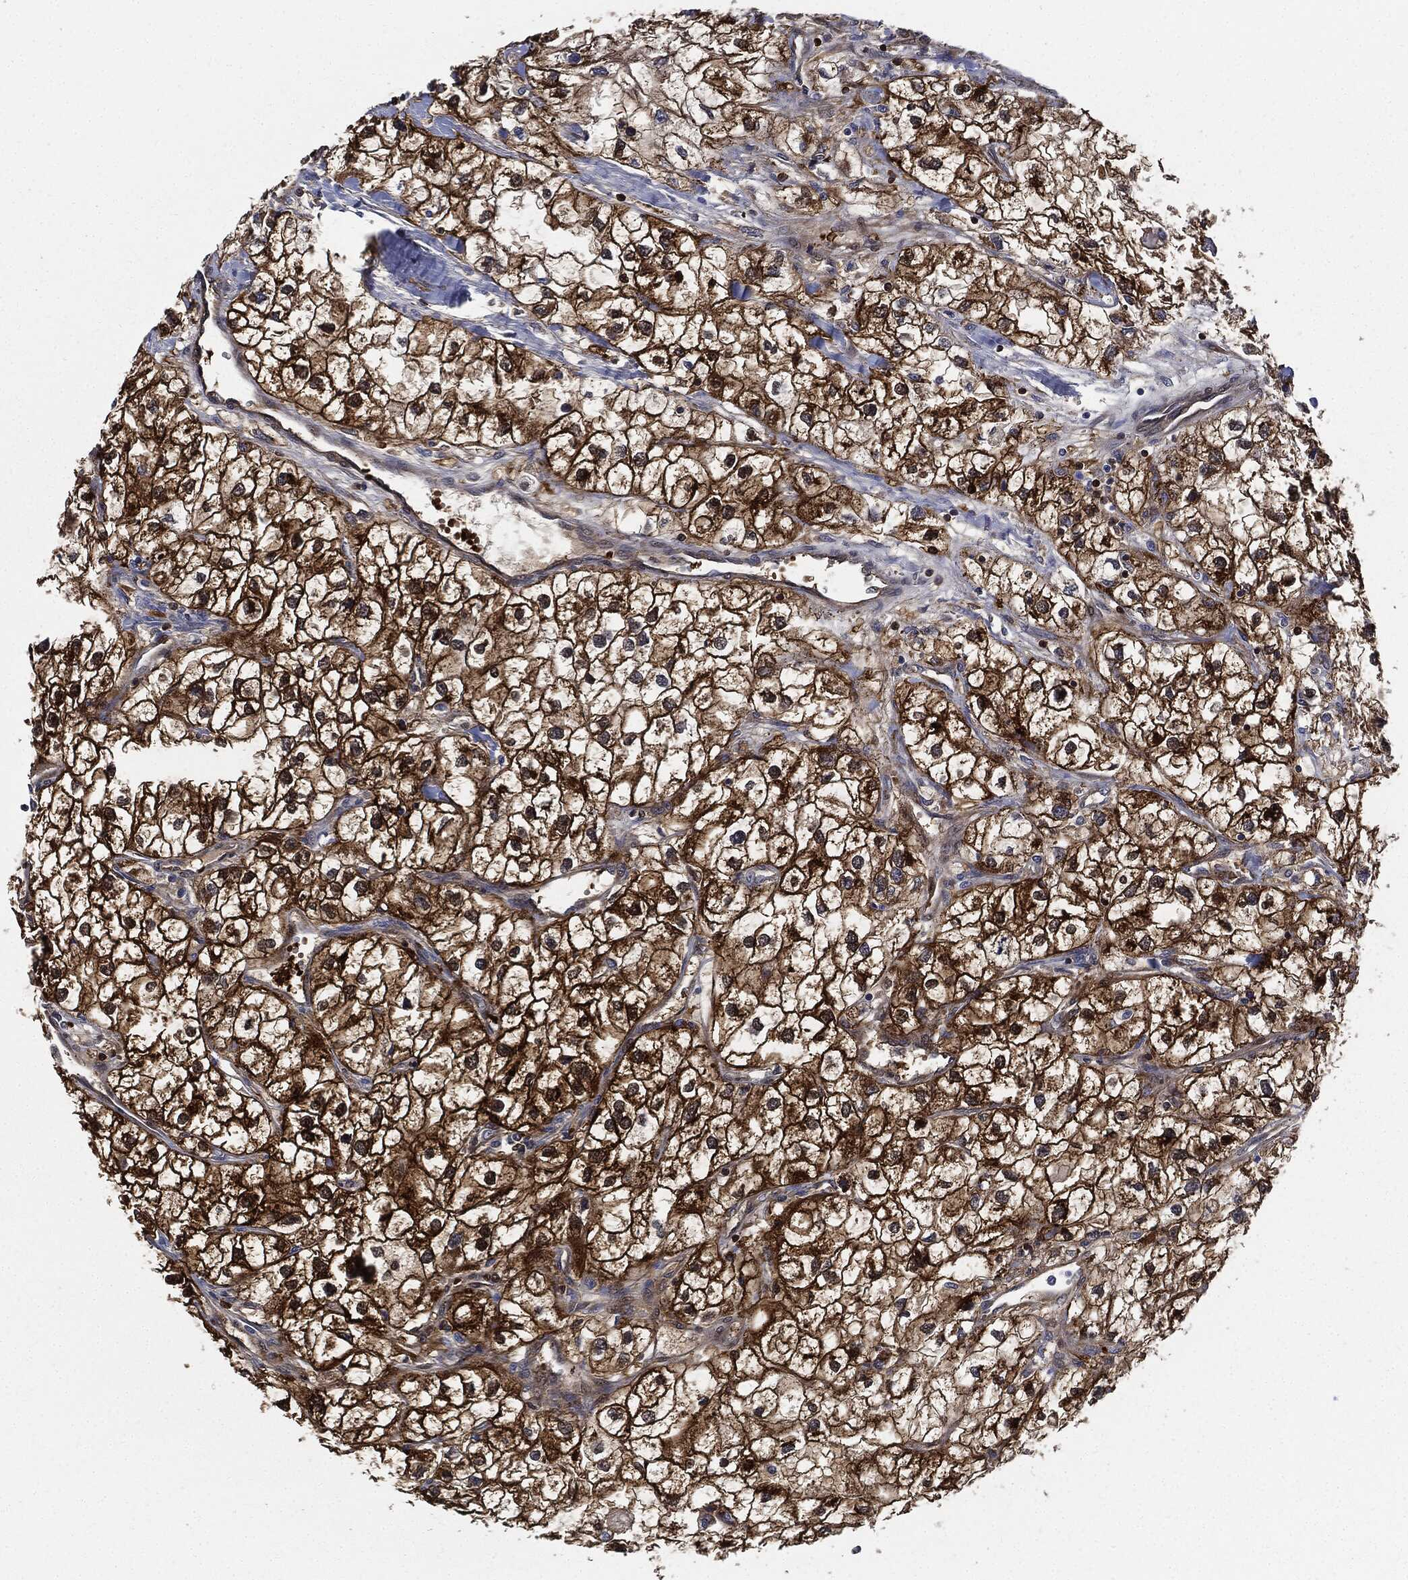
{"staining": {"intensity": "strong", "quantity": ">75%", "location": "cytoplasmic/membranous"}, "tissue": "renal cancer", "cell_type": "Tumor cells", "image_type": "cancer", "snomed": [{"axis": "morphology", "description": "Adenocarcinoma, NOS"}, {"axis": "topography", "description": "Kidney"}], "caption": "Protein expression analysis of renal adenocarcinoma exhibits strong cytoplasmic/membranous expression in about >75% of tumor cells.", "gene": "PRDX2", "patient": {"sex": "male", "age": 59}}